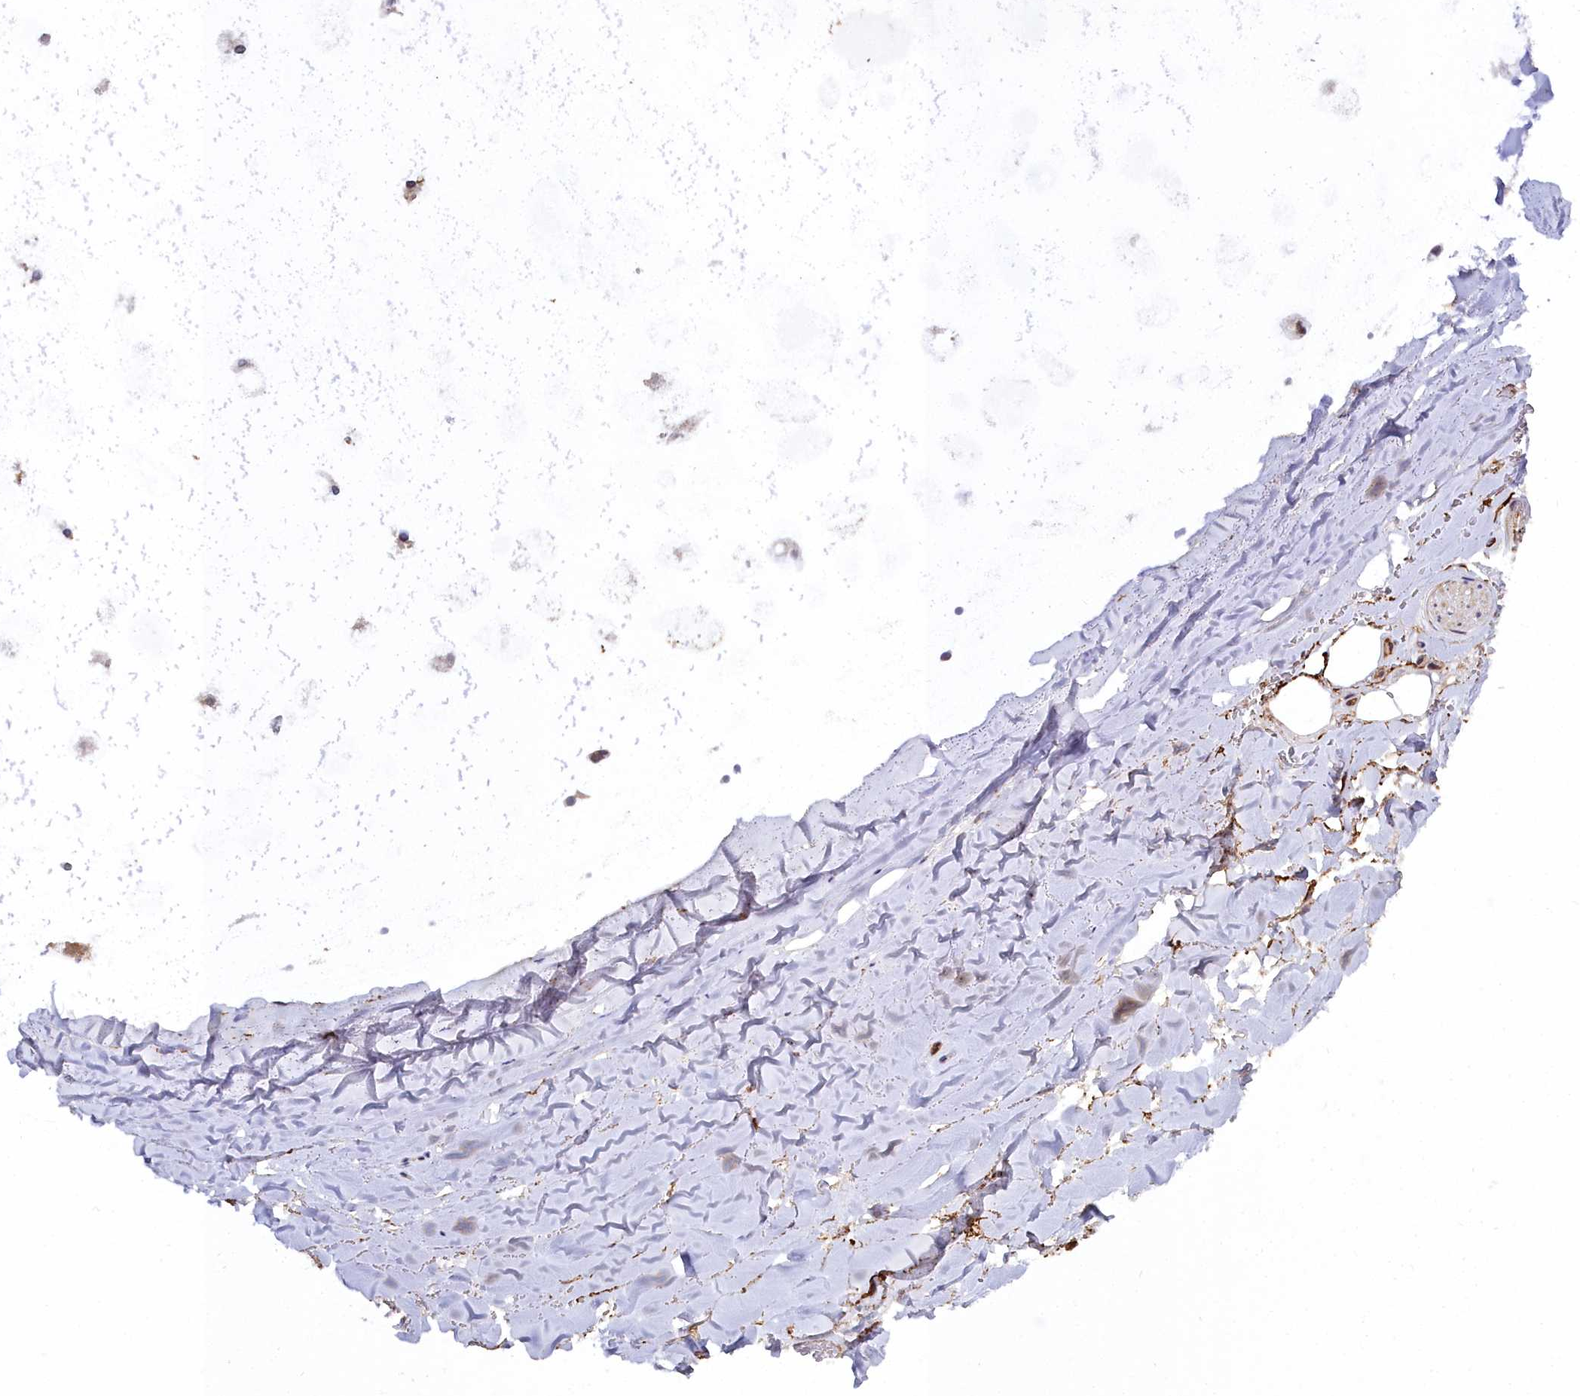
{"staining": {"intensity": "moderate", "quantity": "25%-75%", "location": "cytoplasmic/membranous,nuclear"}, "tissue": "adipose tissue", "cell_type": "Adipocytes", "image_type": "normal", "snomed": [{"axis": "morphology", "description": "Normal tissue, NOS"}, {"axis": "topography", "description": "Cartilage tissue"}], "caption": "Adipocytes reveal medium levels of moderate cytoplasmic/membranous,nuclear staining in about 25%-75% of cells in benign adipose tissue.", "gene": "MRPS11", "patient": {"sex": "male", "age": 66}}